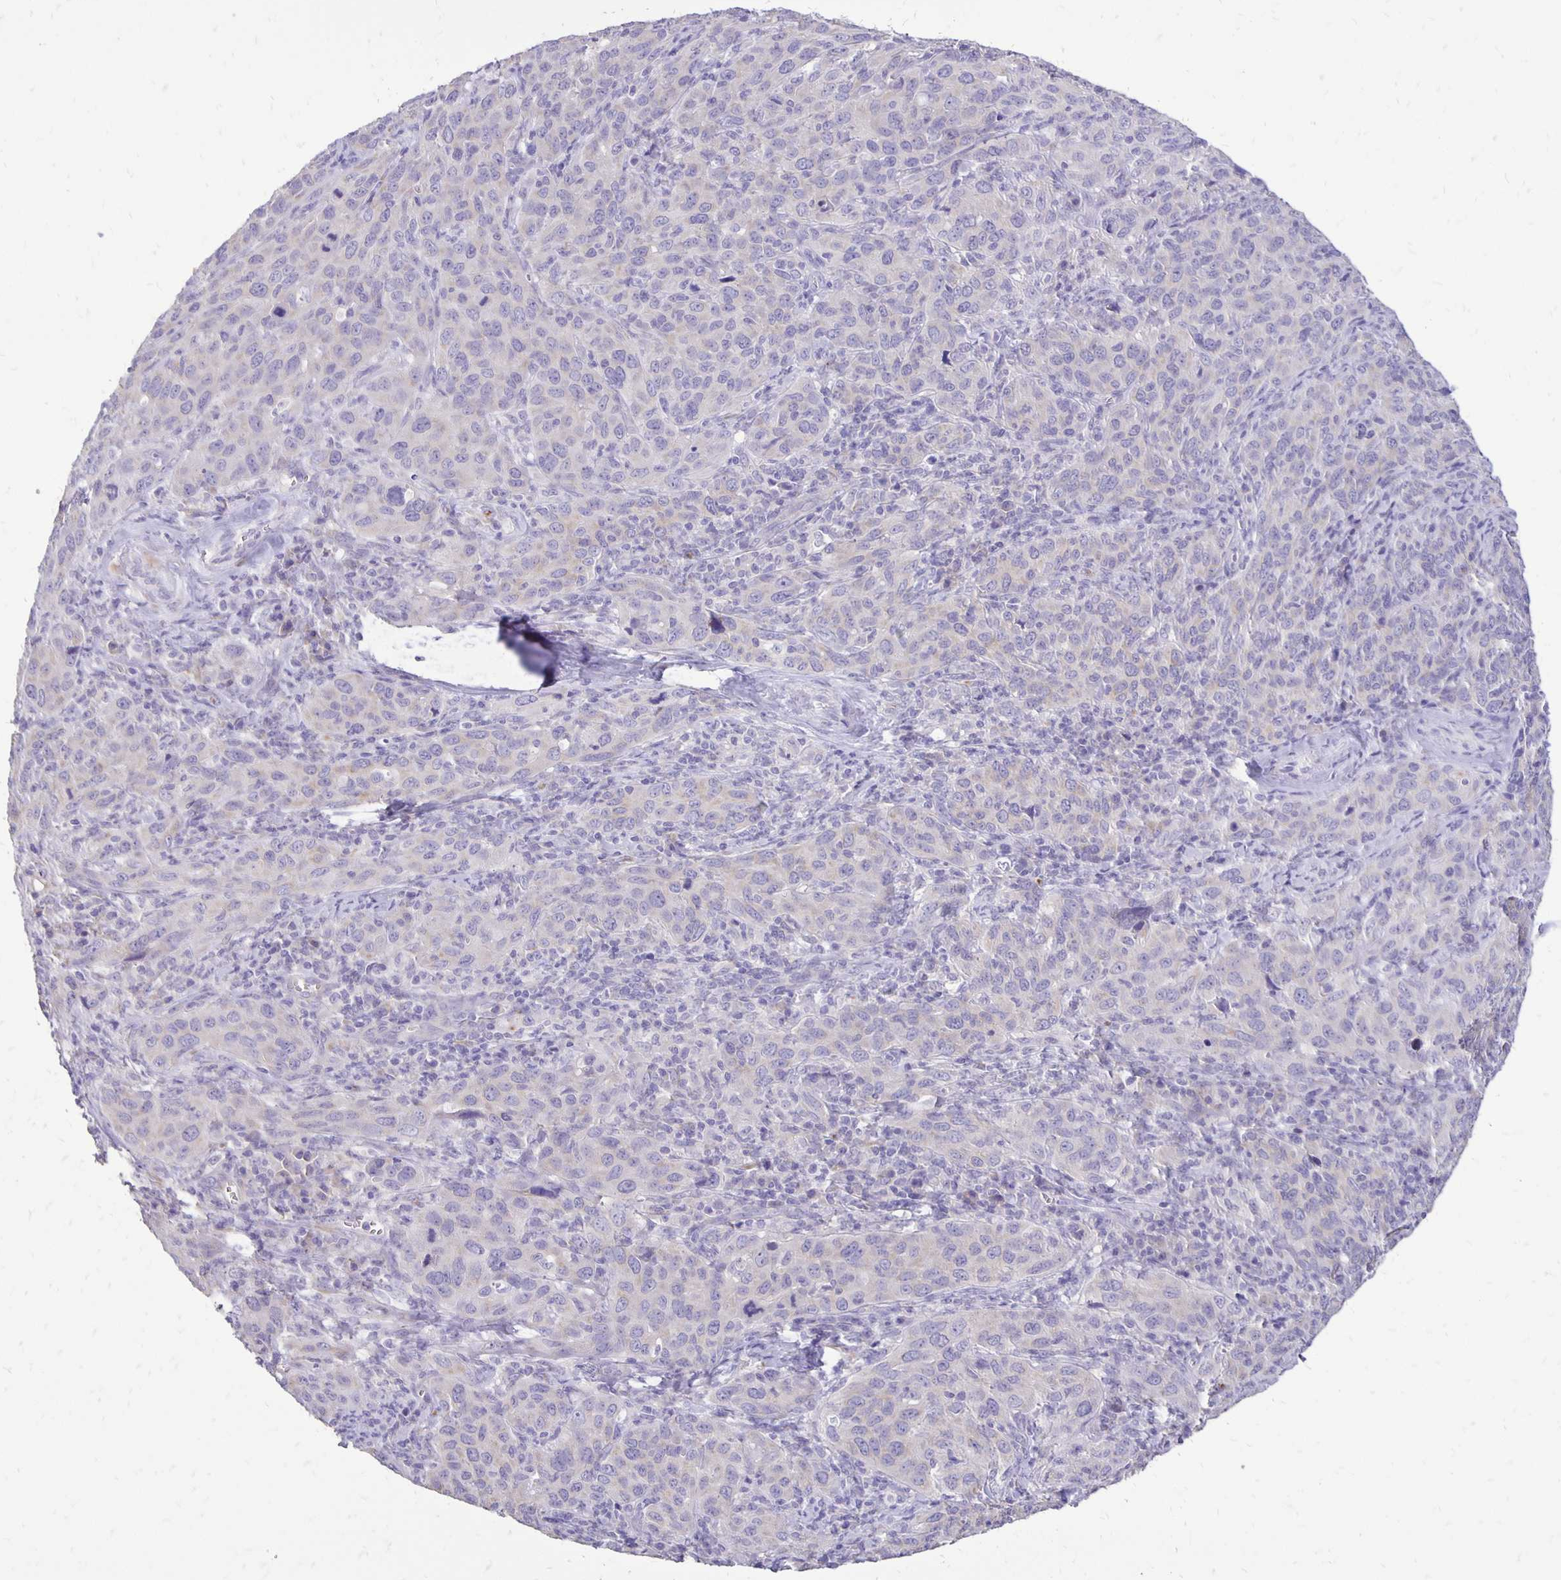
{"staining": {"intensity": "negative", "quantity": "none", "location": "none"}, "tissue": "cervical cancer", "cell_type": "Tumor cells", "image_type": "cancer", "snomed": [{"axis": "morphology", "description": "Normal tissue, NOS"}, {"axis": "morphology", "description": "Squamous cell carcinoma, NOS"}, {"axis": "topography", "description": "Cervix"}], "caption": "Tumor cells show no significant expression in cervical squamous cell carcinoma. Brightfield microscopy of IHC stained with DAB (brown) and hematoxylin (blue), captured at high magnification.", "gene": "ANKRD45", "patient": {"sex": "female", "age": 51}}